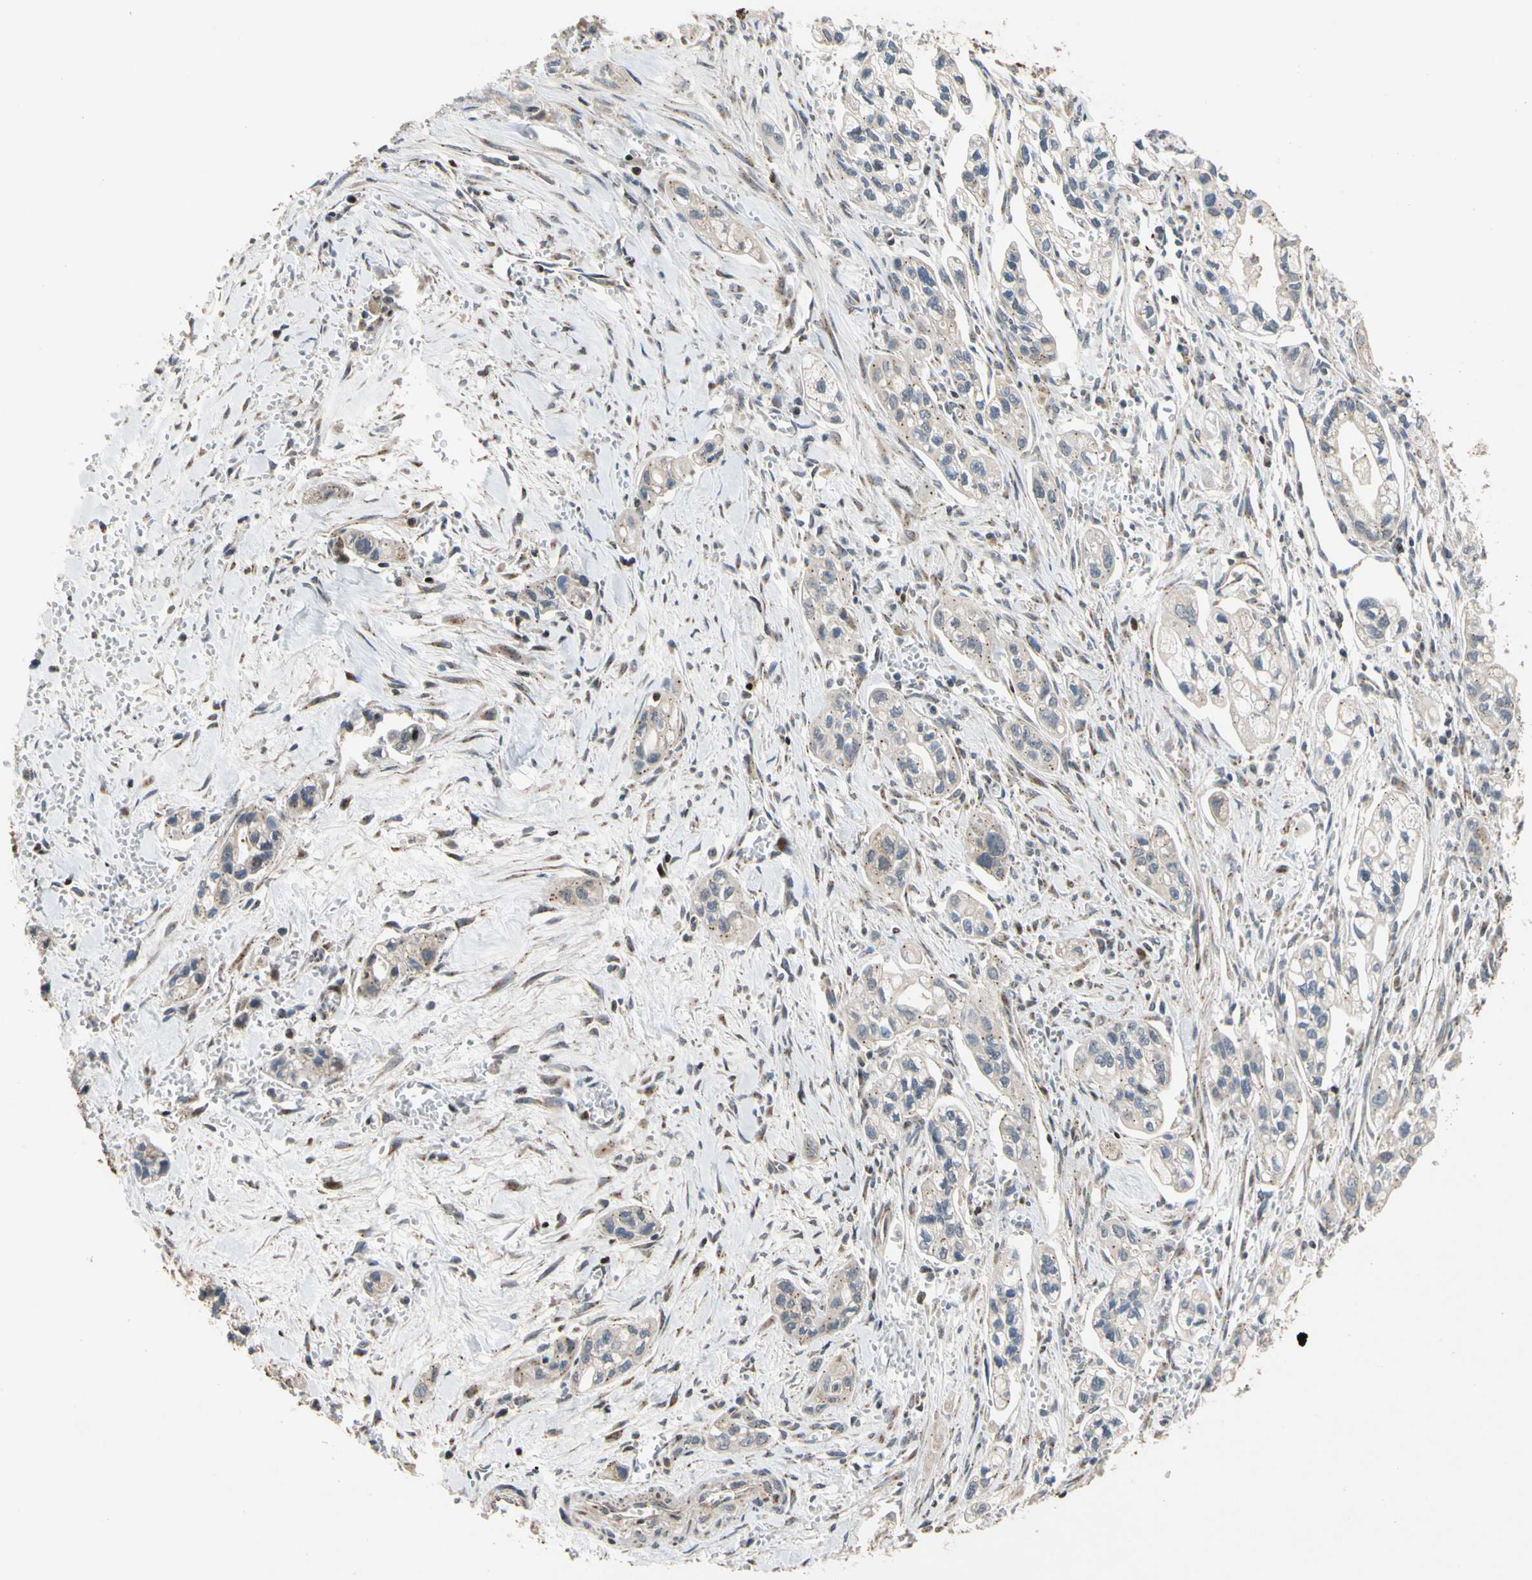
{"staining": {"intensity": "weak", "quantity": "<25%", "location": "cytoplasmic/membranous"}, "tissue": "pancreatic cancer", "cell_type": "Tumor cells", "image_type": "cancer", "snomed": [{"axis": "morphology", "description": "Adenocarcinoma, NOS"}, {"axis": "topography", "description": "Pancreas"}], "caption": "Micrograph shows no protein expression in tumor cells of adenocarcinoma (pancreatic) tissue.", "gene": "IP6K2", "patient": {"sex": "male", "age": 74}}